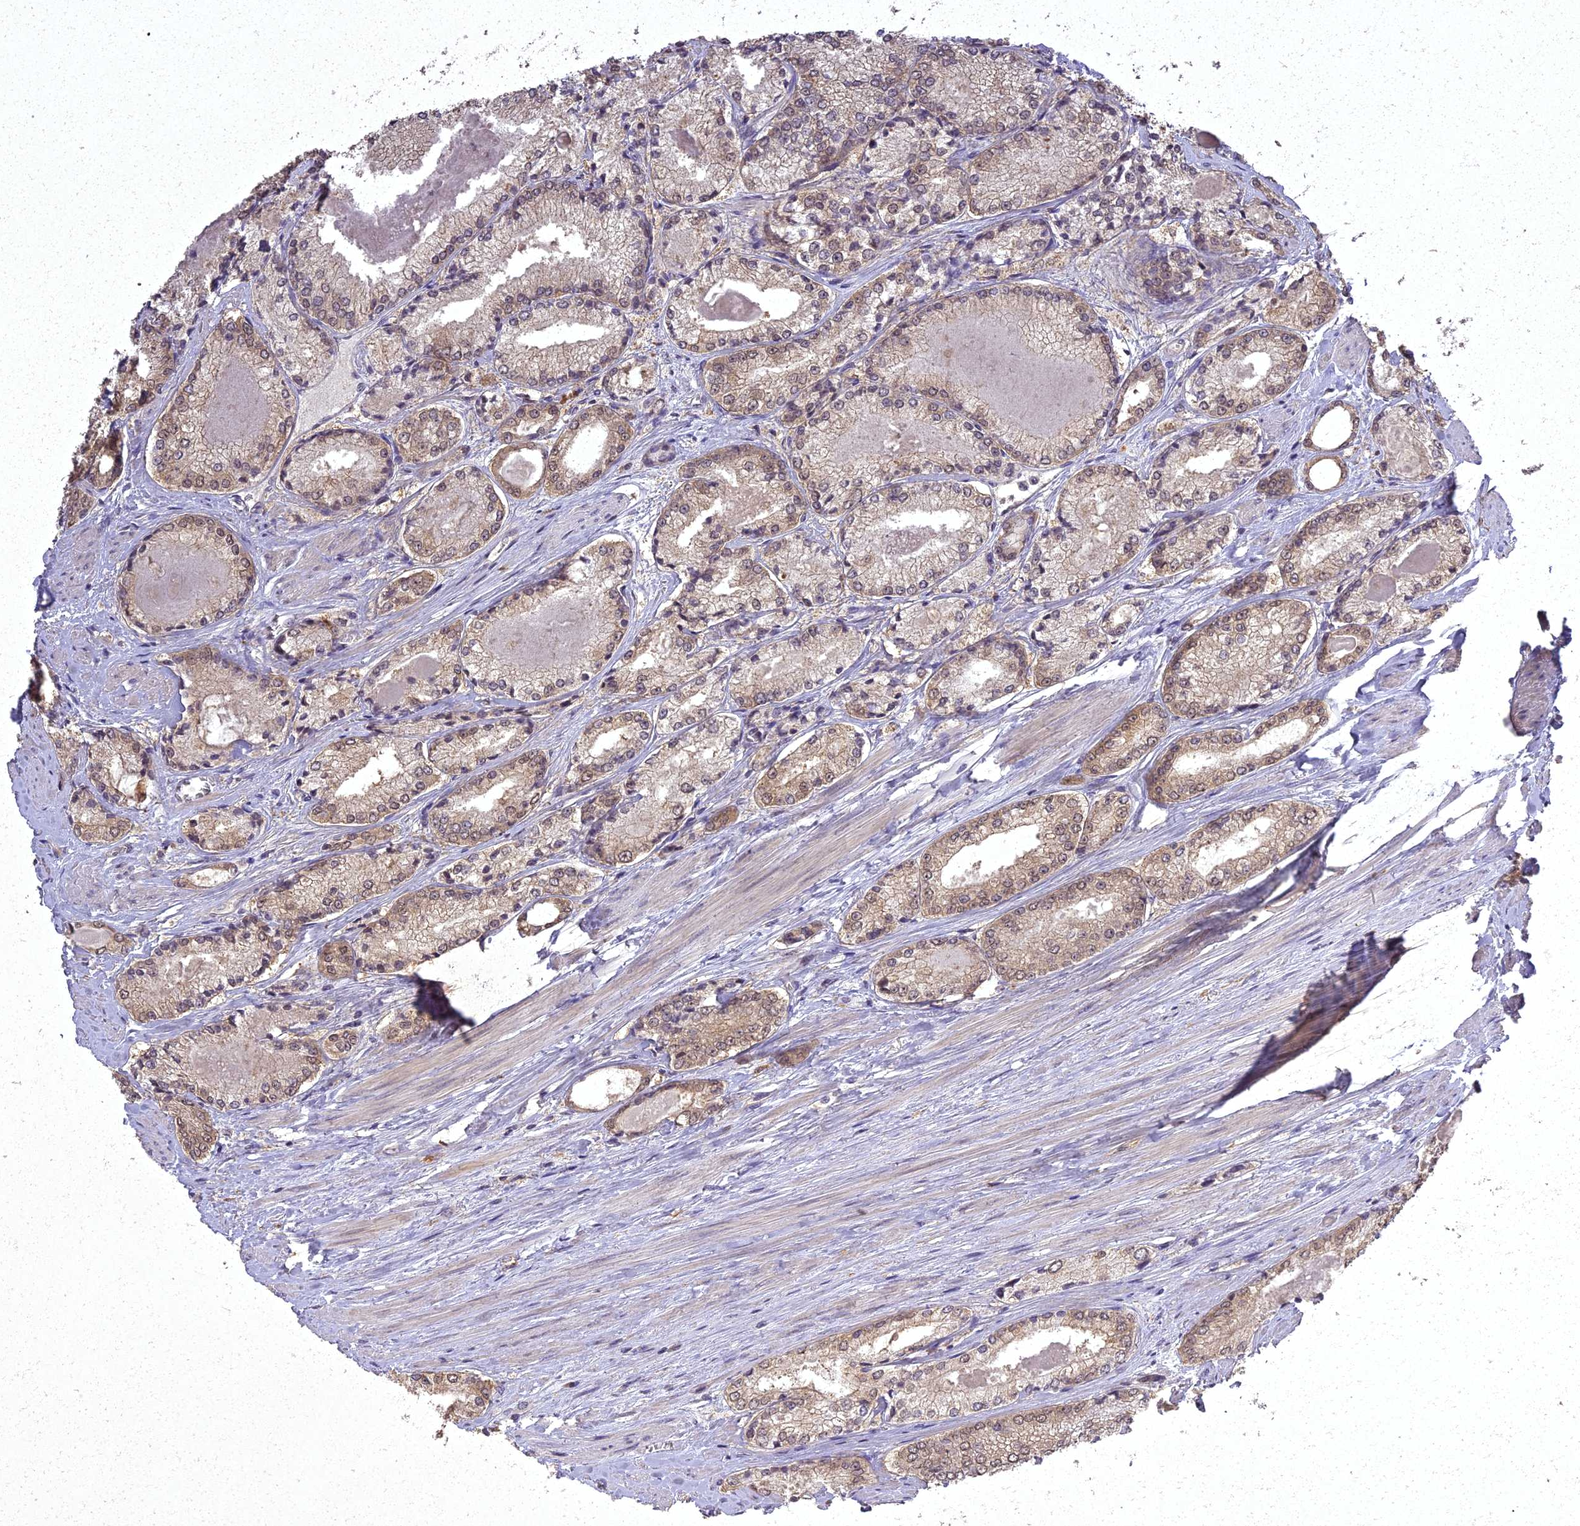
{"staining": {"intensity": "moderate", "quantity": ">75%", "location": "cytoplasmic/membranous,nuclear"}, "tissue": "prostate cancer", "cell_type": "Tumor cells", "image_type": "cancer", "snomed": [{"axis": "morphology", "description": "Adenocarcinoma, Low grade"}, {"axis": "topography", "description": "Prostate"}], "caption": "This is an image of immunohistochemistry staining of prostate cancer (adenocarcinoma (low-grade)), which shows moderate expression in the cytoplasmic/membranous and nuclear of tumor cells.", "gene": "ING5", "patient": {"sex": "male", "age": 68}}